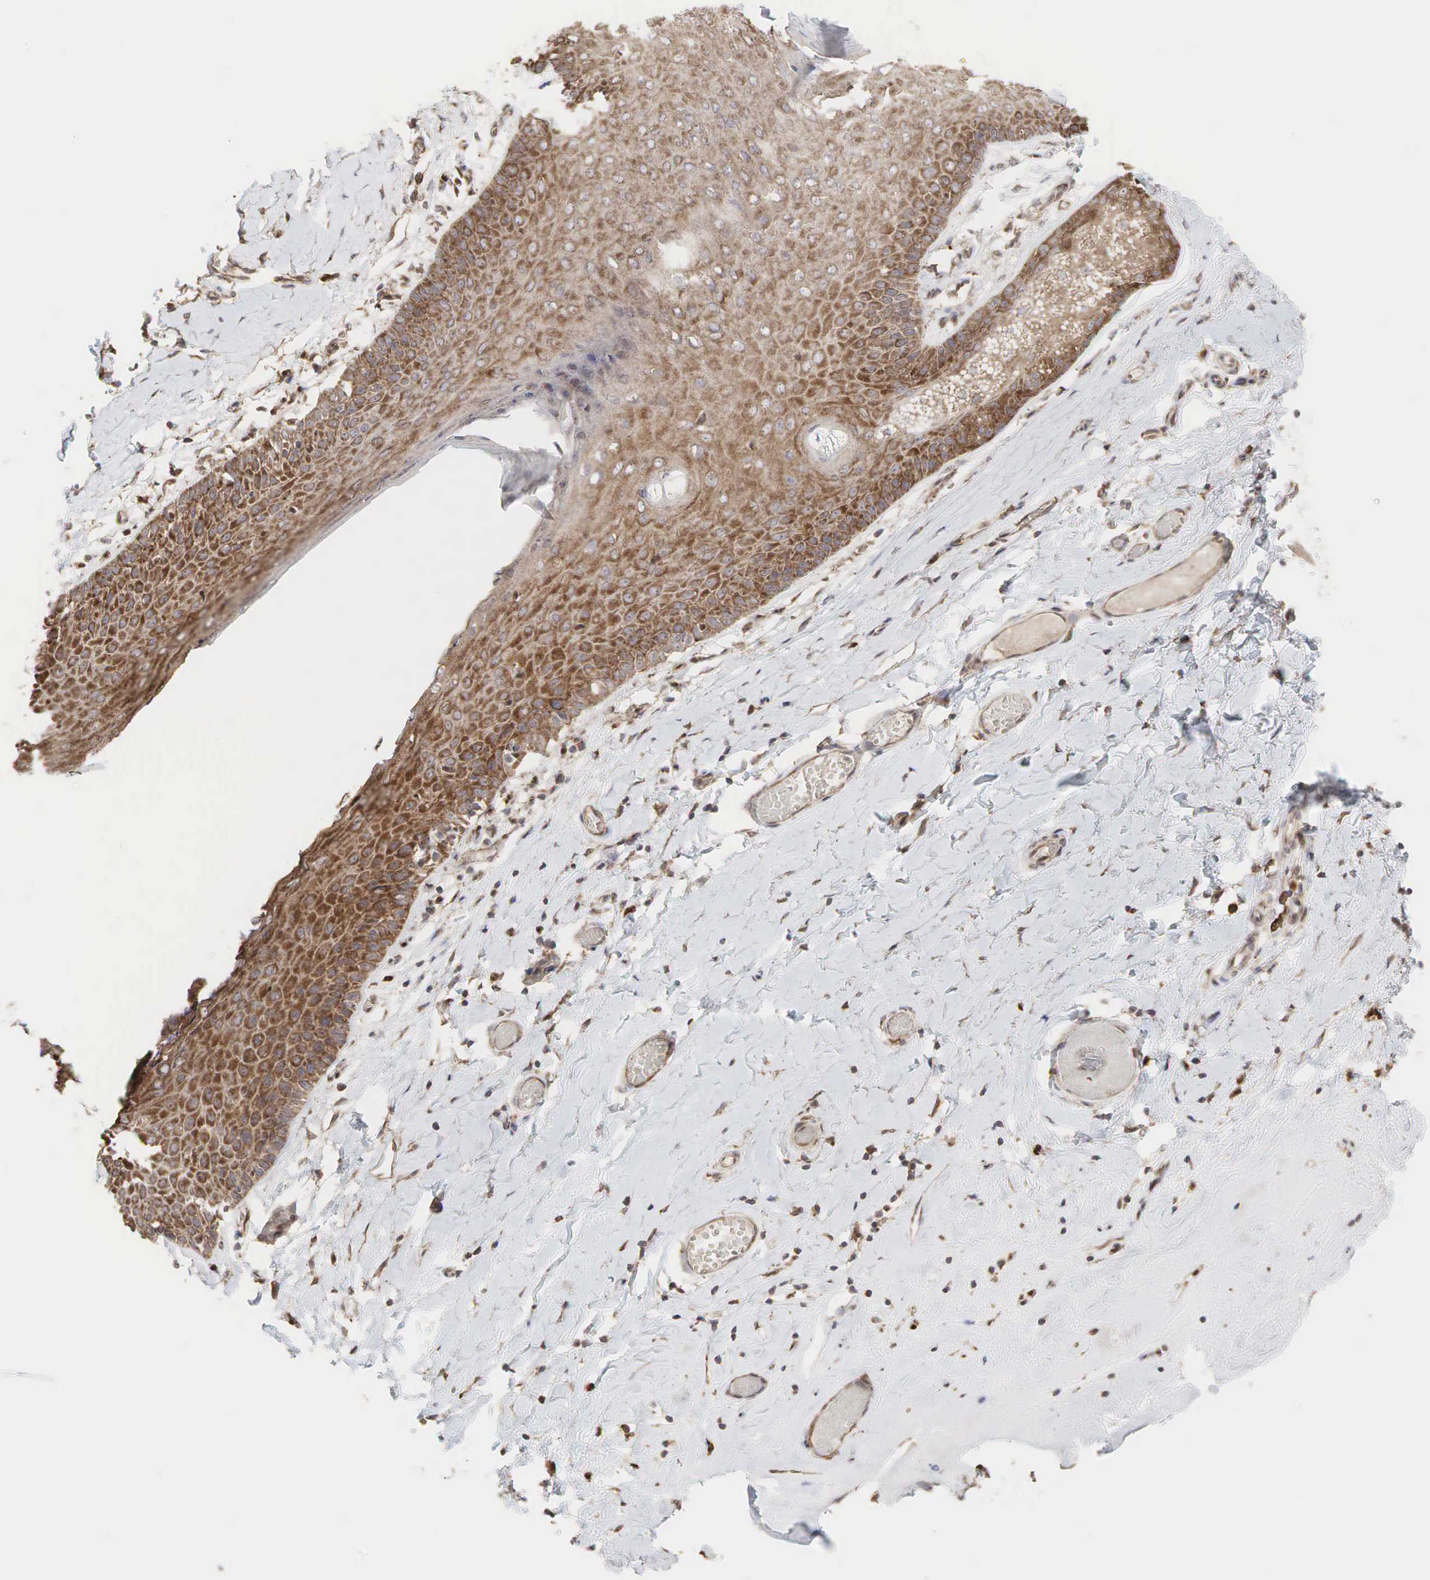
{"staining": {"intensity": "moderate", "quantity": ">75%", "location": "cytoplasmic/membranous,nuclear"}, "tissue": "skin", "cell_type": "Epidermal cells", "image_type": "normal", "snomed": [{"axis": "morphology", "description": "Normal tissue, NOS"}, {"axis": "topography", "description": "Vascular tissue"}, {"axis": "topography", "description": "Vulva"}, {"axis": "topography", "description": "Peripheral nerve tissue"}], "caption": "IHC of normal human skin displays medium levels of moderate cytoplasmic/membranous,nuclear staining in about >75% of epidermal cells.", "gene": "PABPC5", "patient": {"sex": "female", "age": 86}}